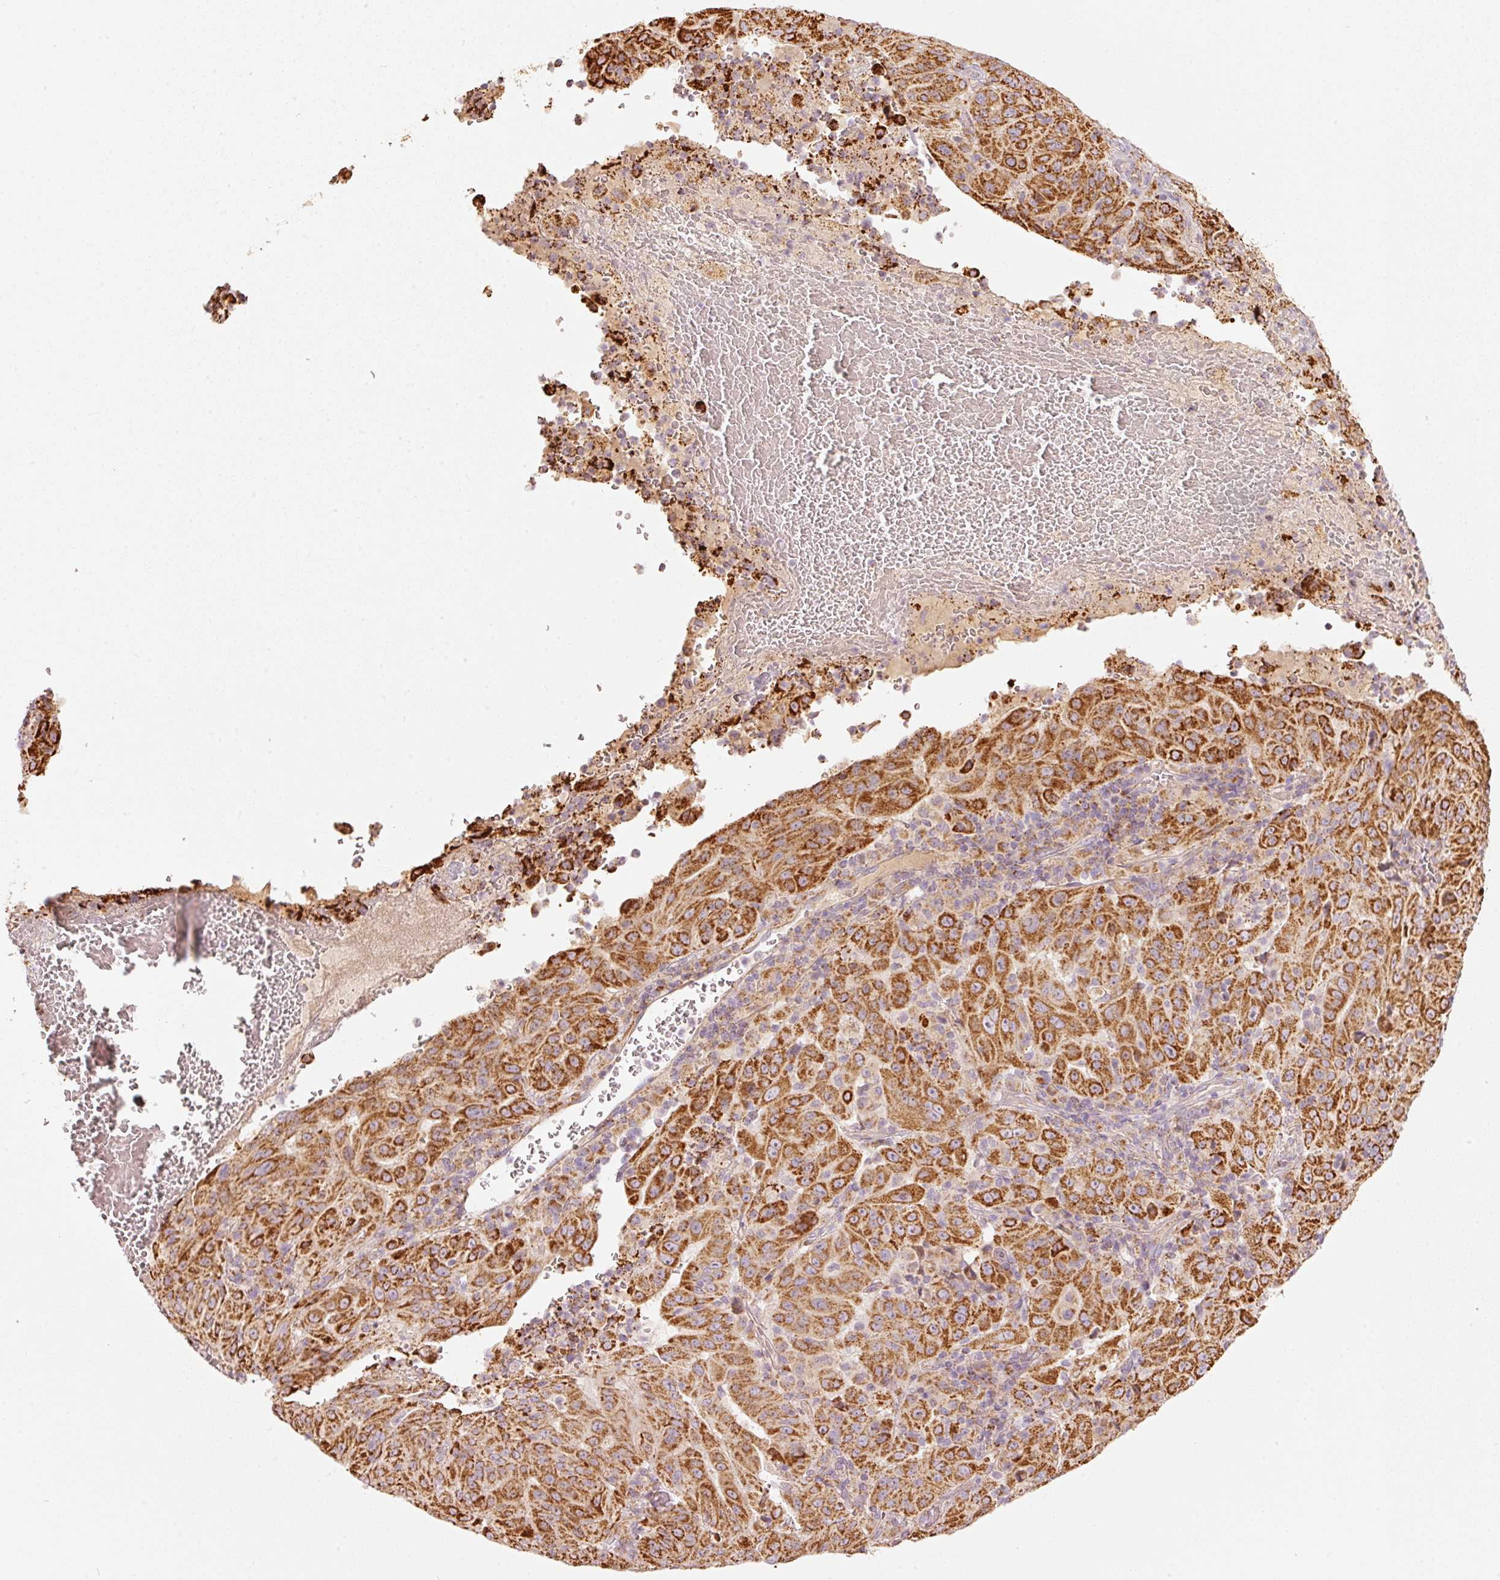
{"staining": {"intensity": "strong", "quantity": ">75%", "location": "cytoplasmic/membranous"}, "tissue": "pancreatic cancer", "cell_type": "Tumor cells", "image_type": "cancer", "snomed": [{"axis": "morphology", "description": "Adenocarcinoma, NOS"}, {"axis": "topography", "description": "Pancreas"}], "caption": "Strong cytoplasmic/membranous staining is identified in approximately >75% of tumor cells in pancreatic cancer (adenocarcinoma).", "gene": "C17orf98", "patient": {"sex": "male", "age": 63}}